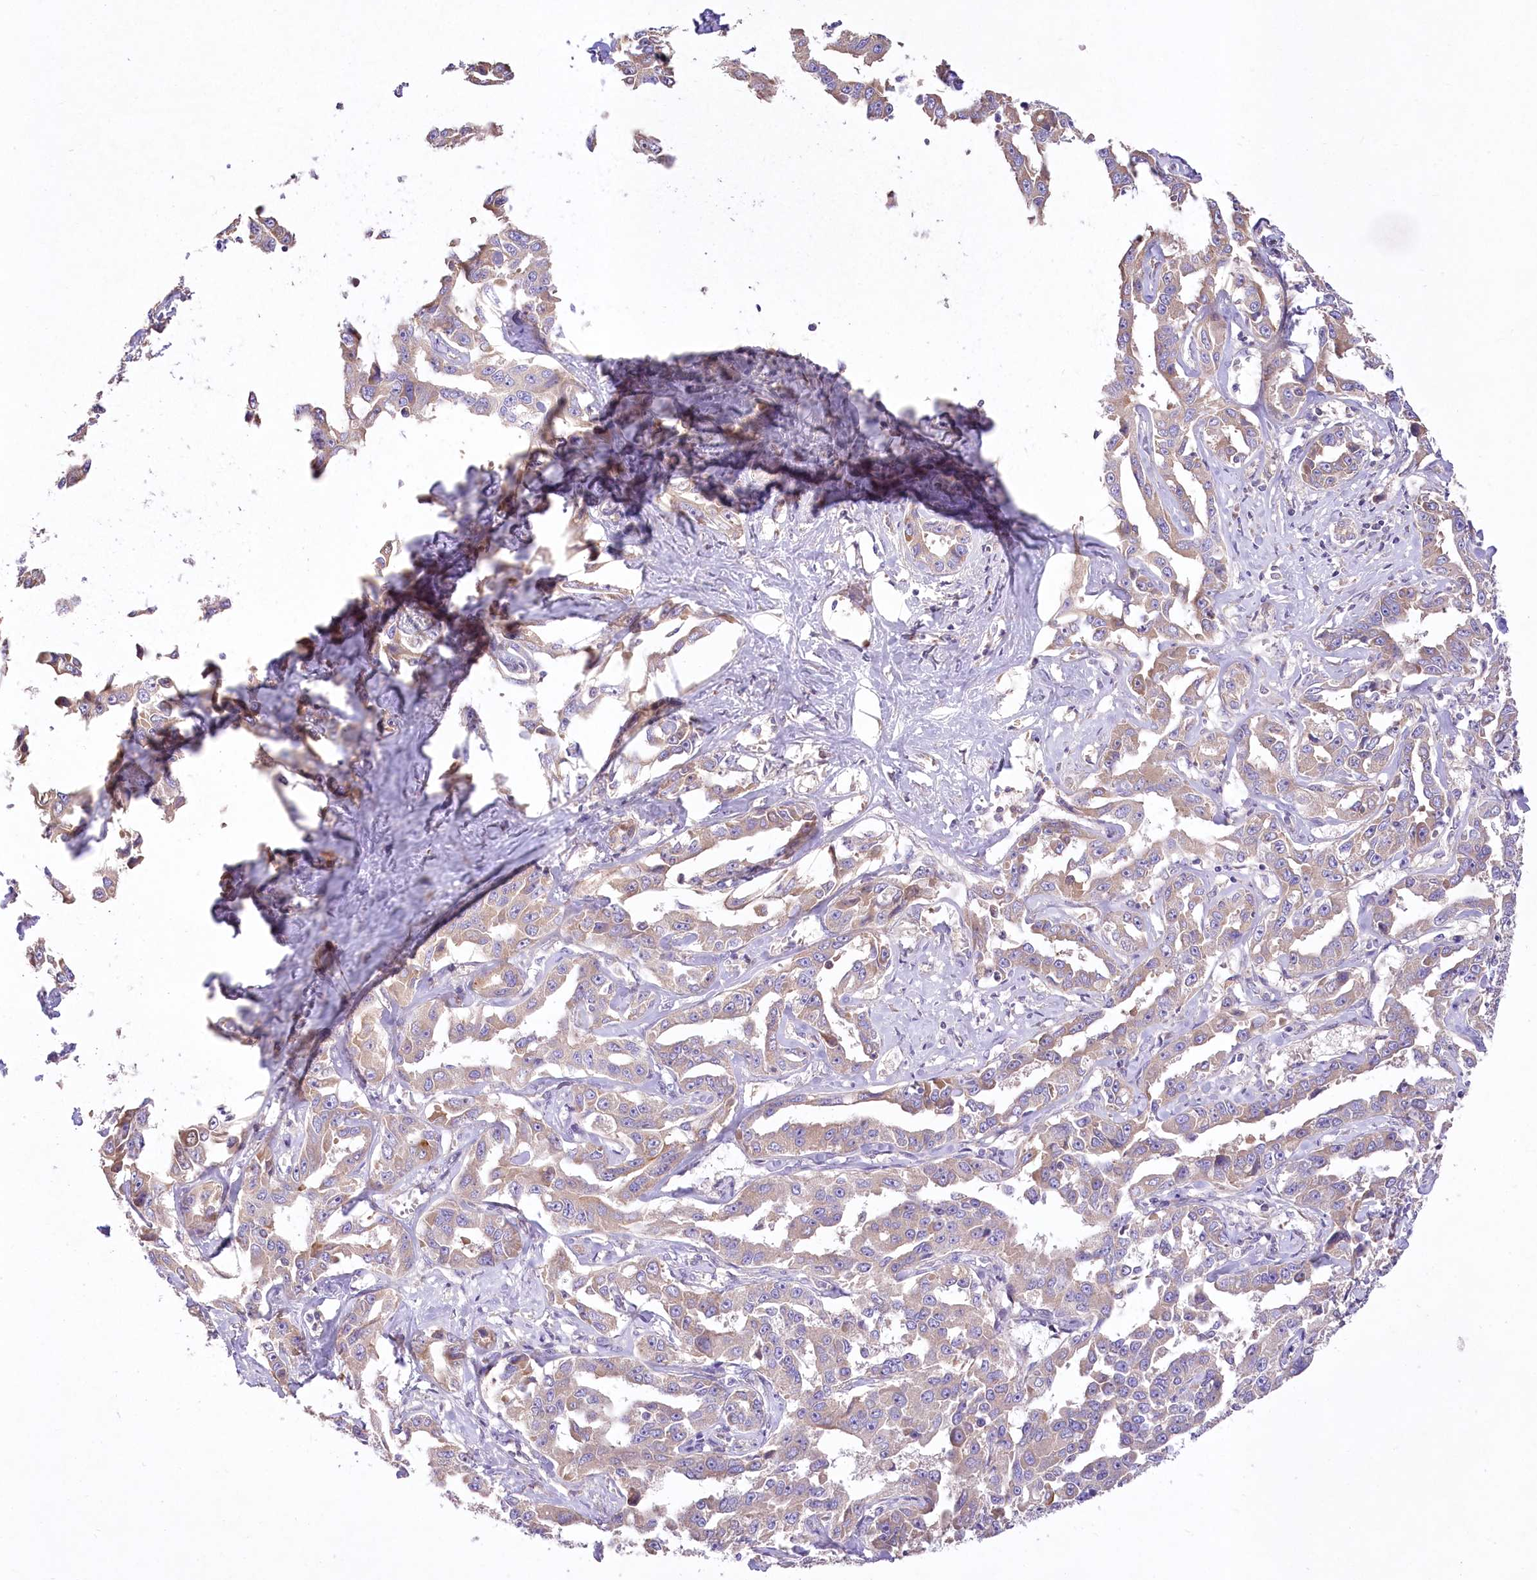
{"staining": {"intensity": "weak", "quantity": "<25%", "location": "cytoplasmic/membranous"}, "tissue": "liver cancer", "cell_type": "Tumor cells", "image_type": "cancer", "snomed": [{"axis": "morphology", "description": "Cholangiocarcinoma"}, {"axis": "topography", "description": "Liver"}], "caption": "An image of human liver cancer (cholangiocarcinoma) is negative for staining in tumor cells.", "gene": "PBLD", "patient": {"sex": "male", "age": 59}}